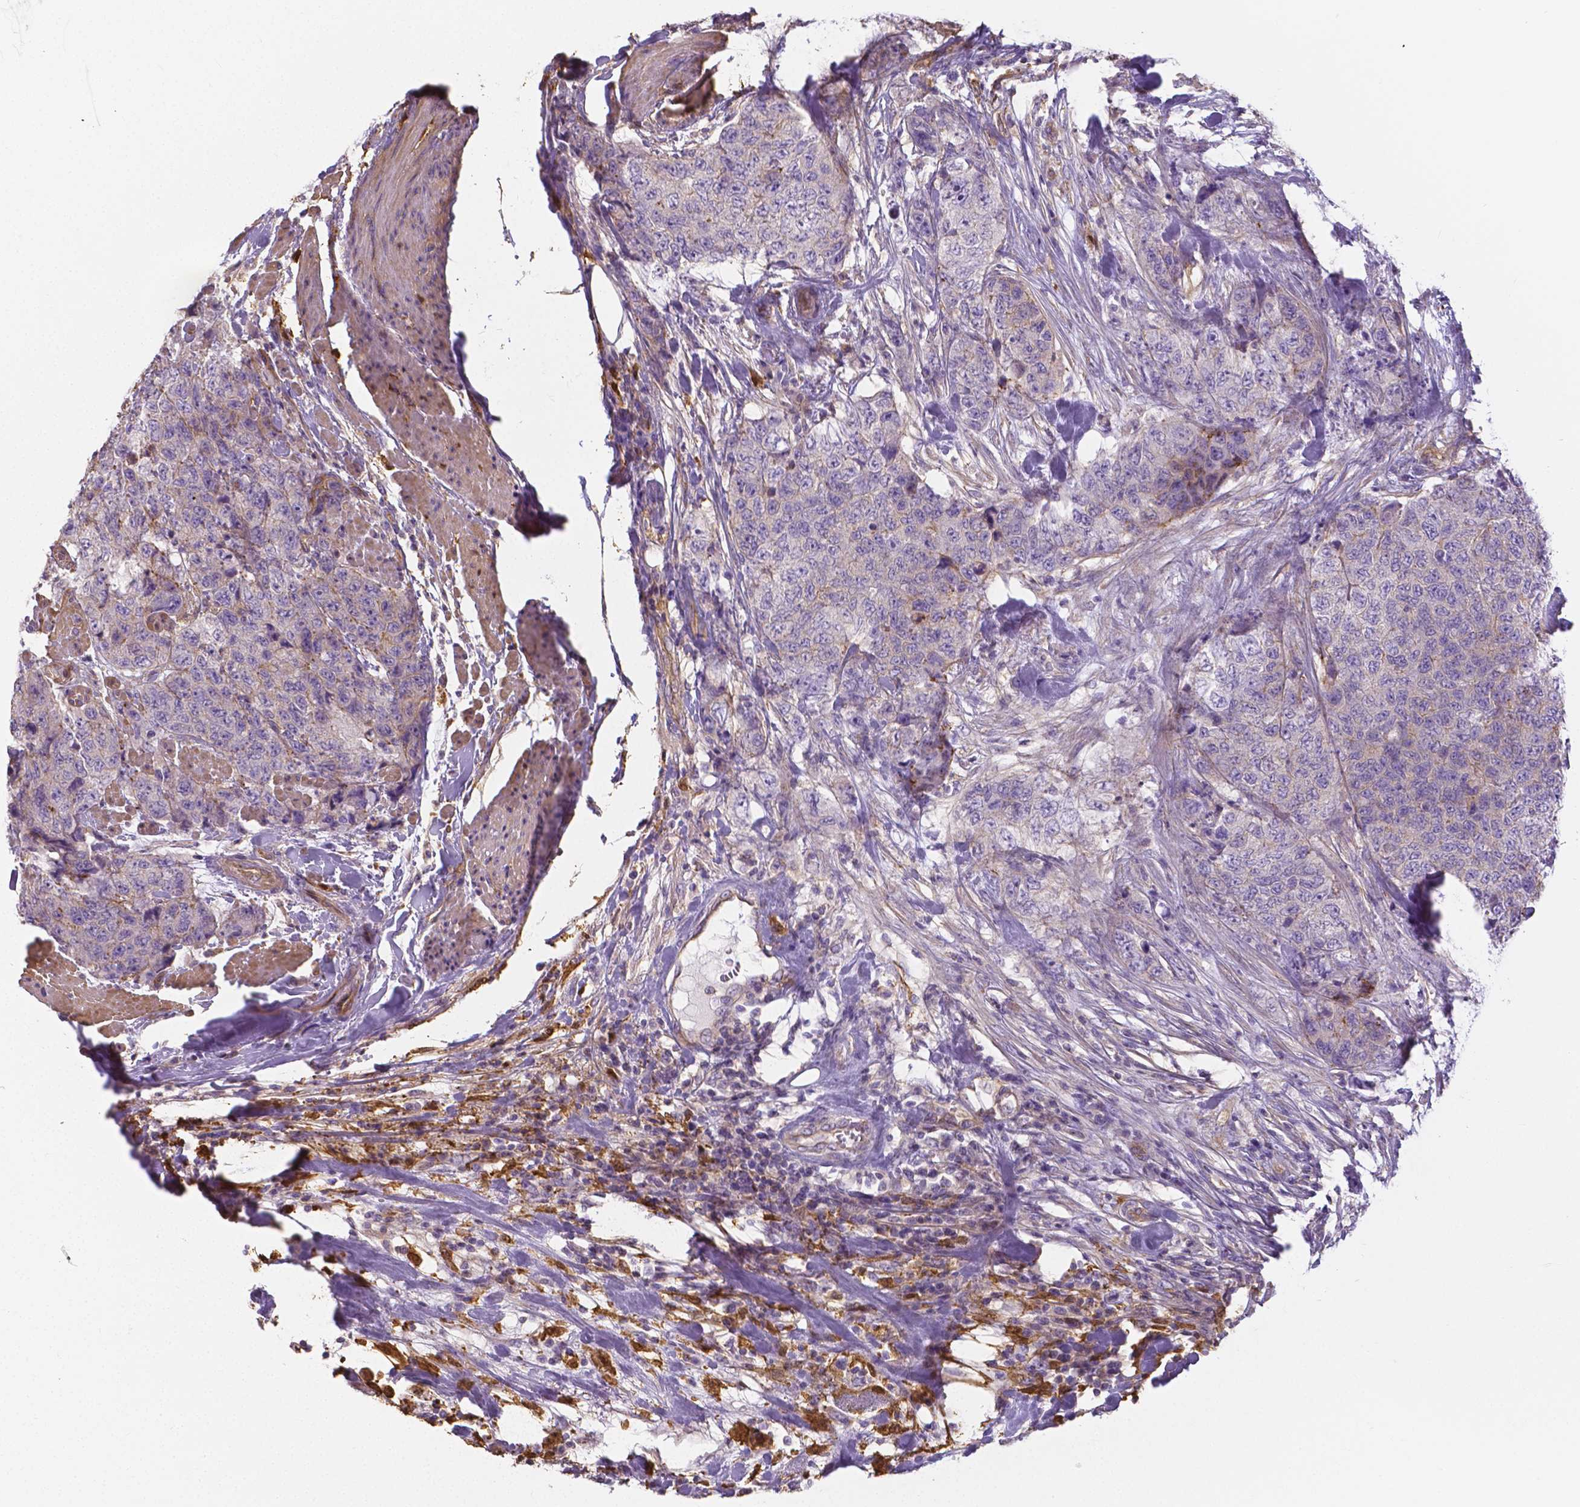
{"staining": {"intensity": "negative", "quantity": "none", "location": "none"}, "tissue": "urothelial cancer", "cell_type": "Tumor cells", "image_type": "cancer", "snomed": [{"axis": "morphology", "description": "Urothelial carcinoma, High grade"}, {"axis": "topography", "description": "Urinary bladder"}], "caption": "Immunohistochemistry (IHC) image of neoplastic tissue: human urothelial cancer stained with DAB reveals no significant protein positivity in tumor cells.", "gene": "CRMP1", "patient": {"sex": "female", "age": 78}}